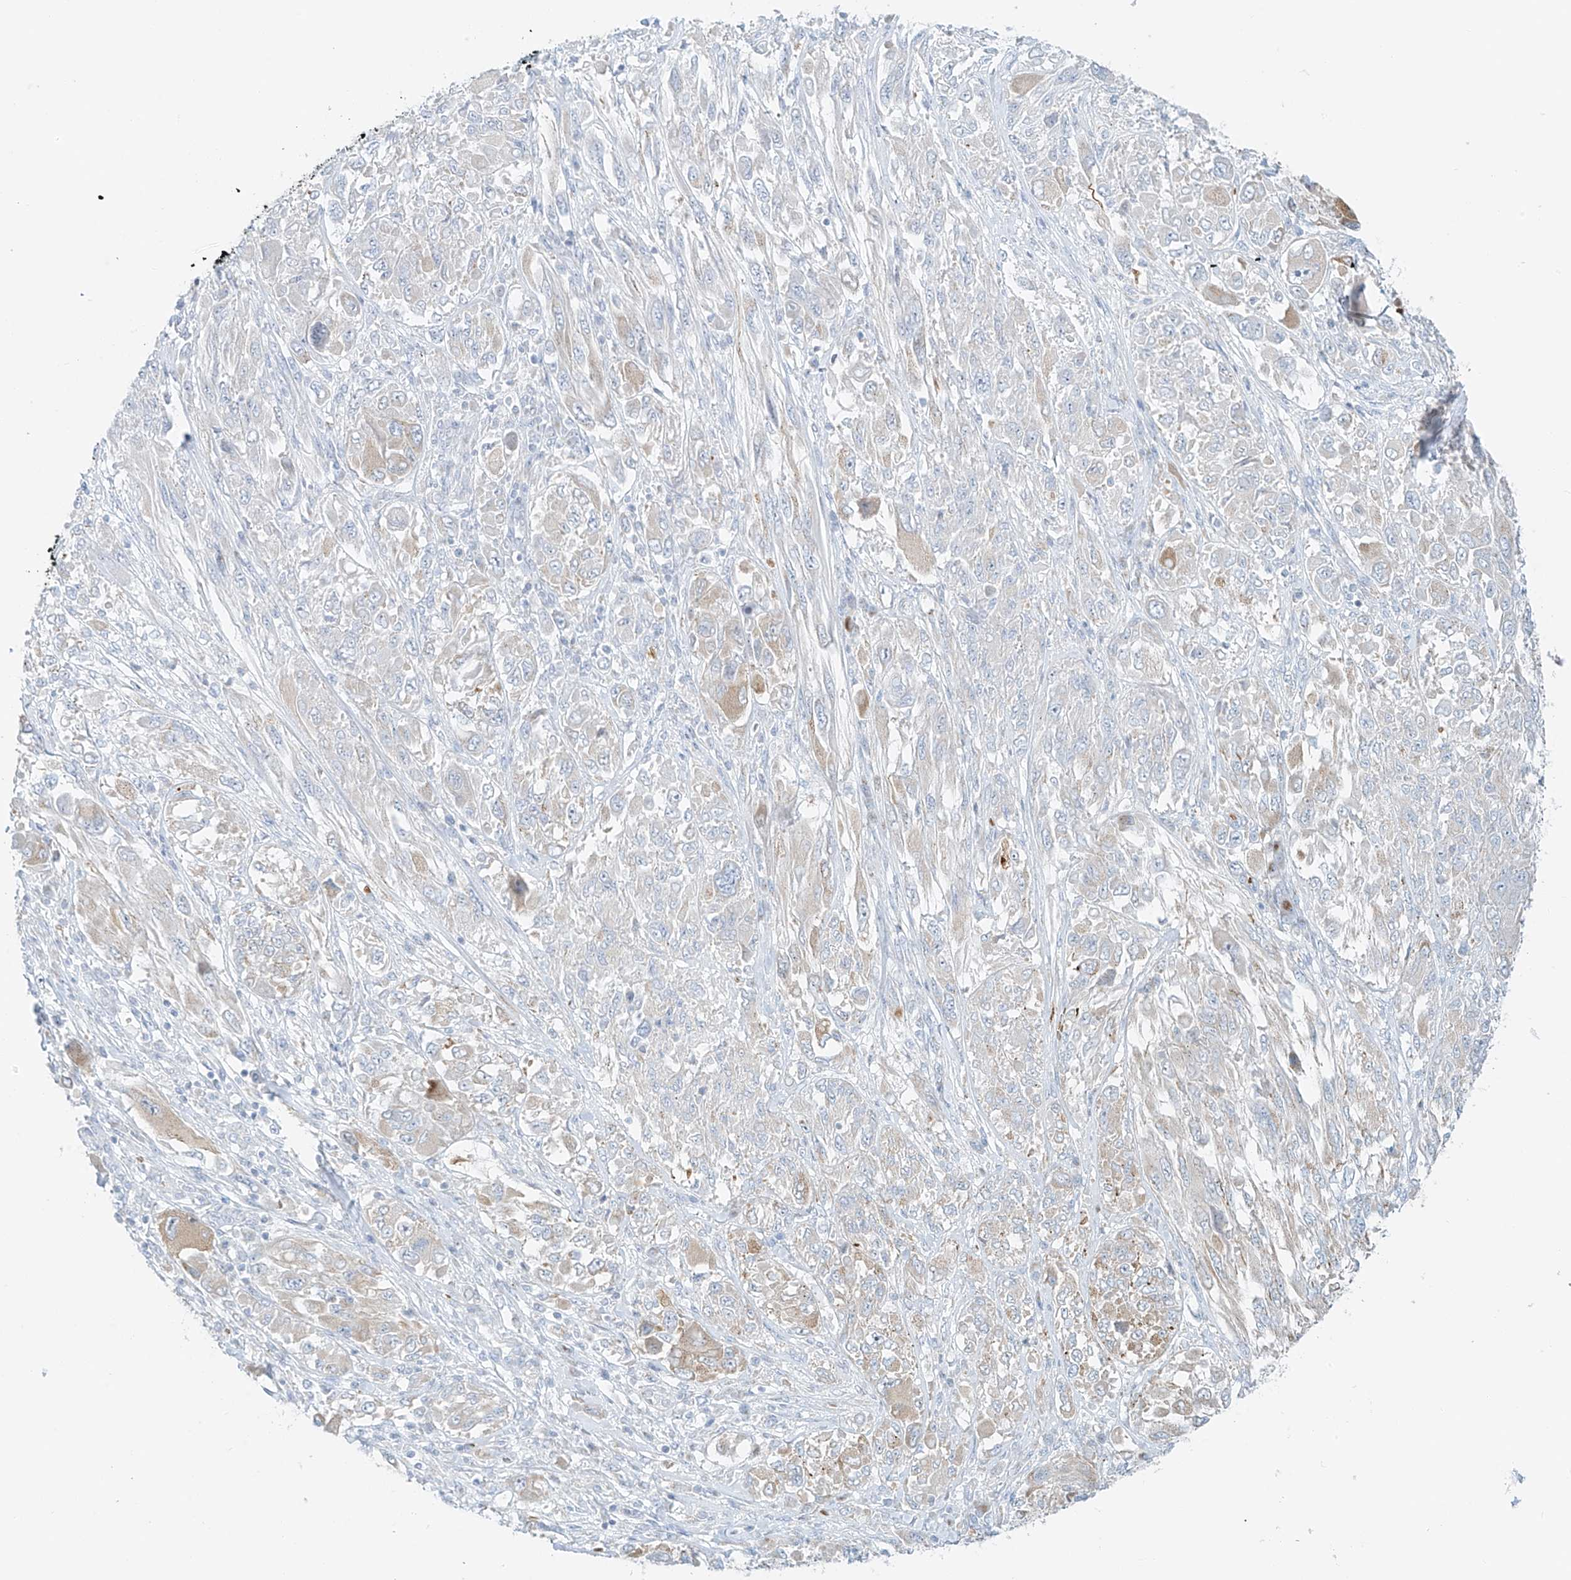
{"staining": {"intensity": "weak", "quantity": "<25%", "location": "cytoplasmic/membranous"}, "tissue": "melanoma", "cell_type": "Tumor cells", "image_type": "cancer", "snomed": [{"axis": "morphology", "description": "Malignant melanoma, NOS"}, {"axis": "topography", "description": "Skin"}], "caption": "High power microscopy image of an IHC histopathology image of malignant melanoma, revealing no significant expression in tumor cells.", "gene": "EIPR1", "patient": {"sex": "female", "age": 91}}